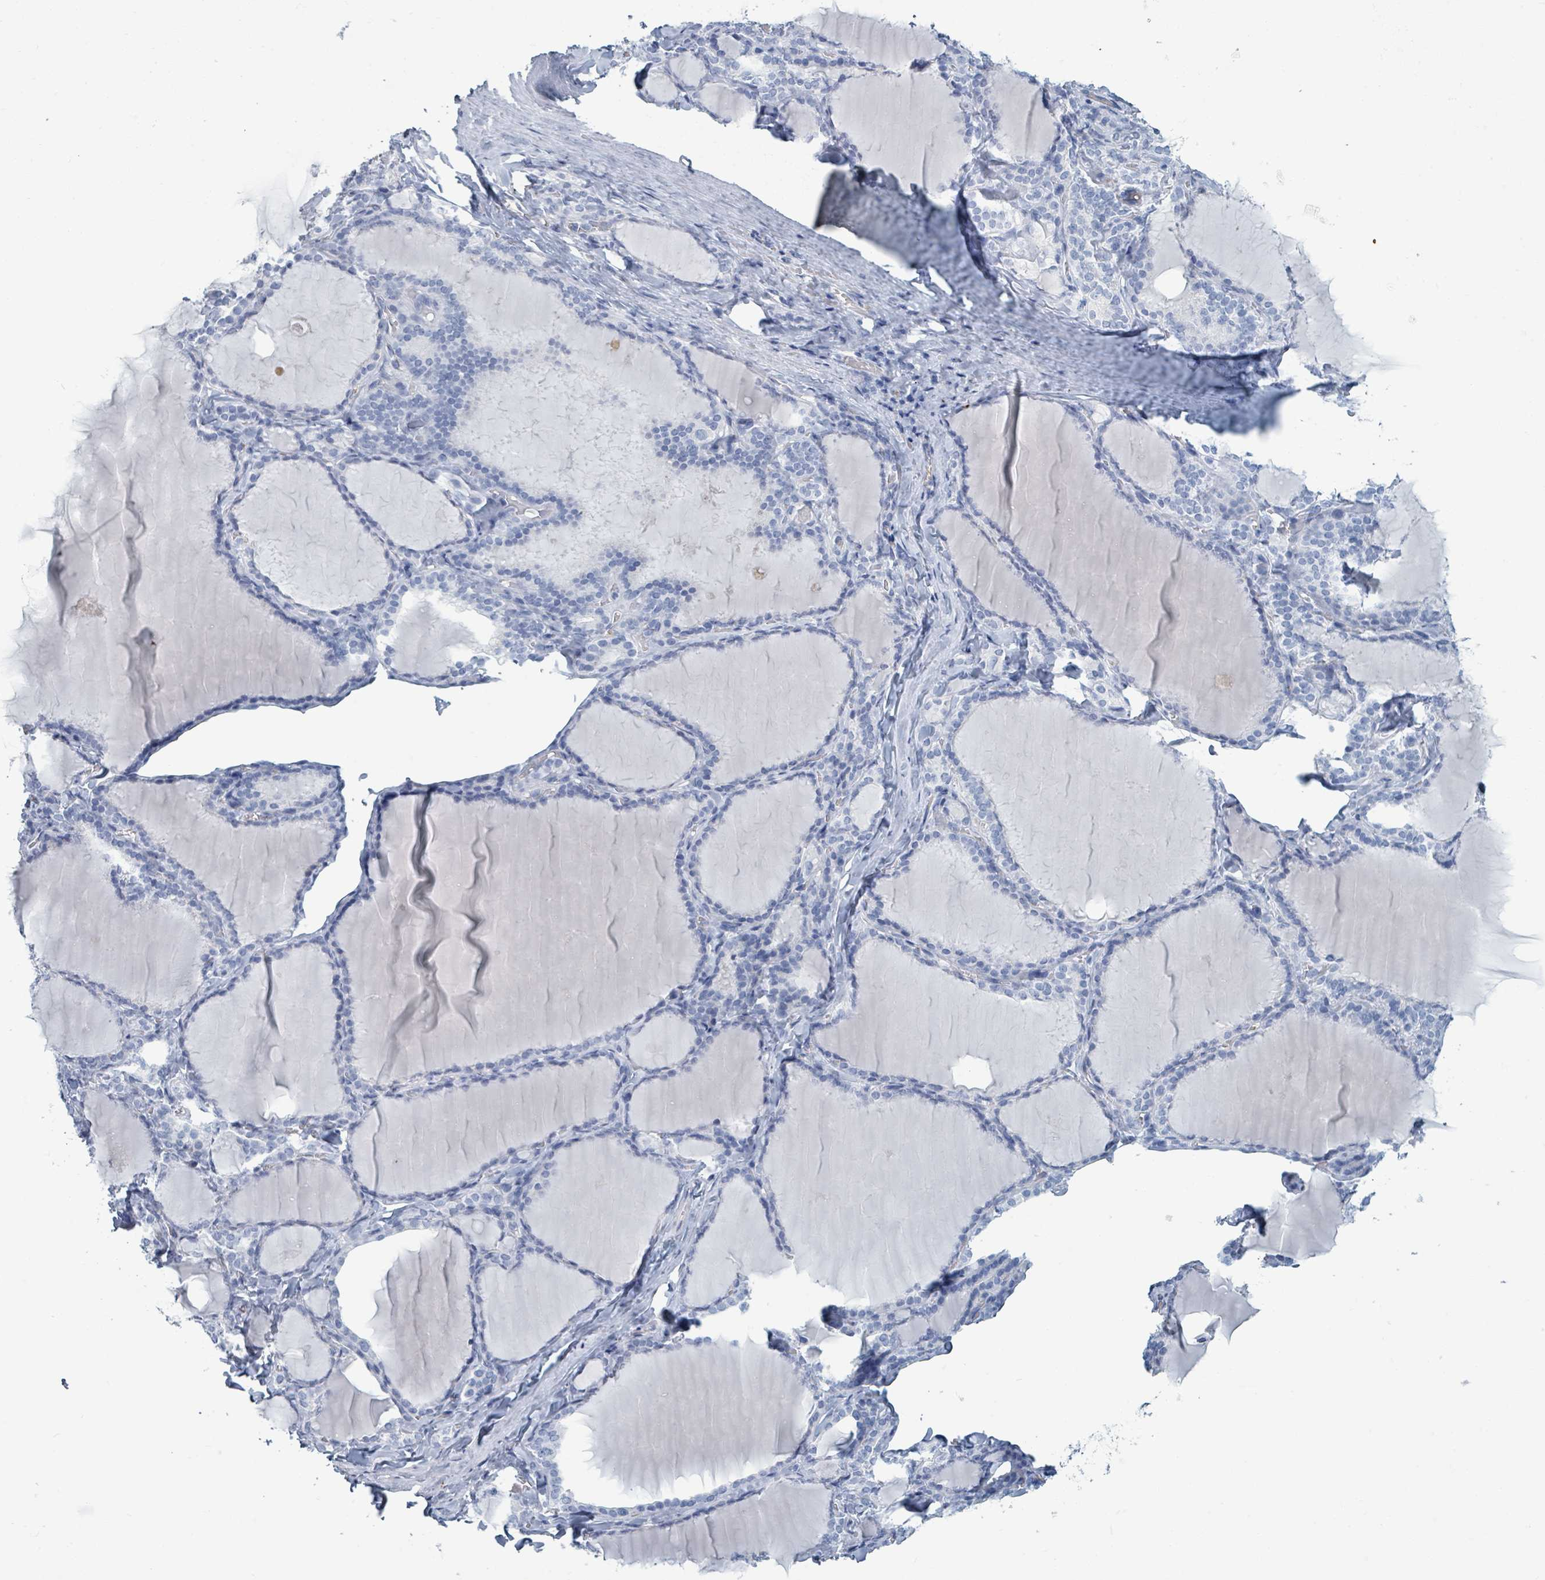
{"staining": {"intensity": "negative", "quantity": "none", "location": "none"}, "tissue": "thyroid gland", "cell_type": "Glandular cells", "image_type": "normal", "snomed": [{"axis": "morphology", "description": "Normal tissue, NOS"}, {"axis": "topography", "description": "Thyroid gland"}], "caption": "The immunohistochemistry (IHC) photomicrograph has no significant expression in glandular cells of thyroid gland.", "gene": "VPS13D", "patient": {"sex": "female", "age": 31}}